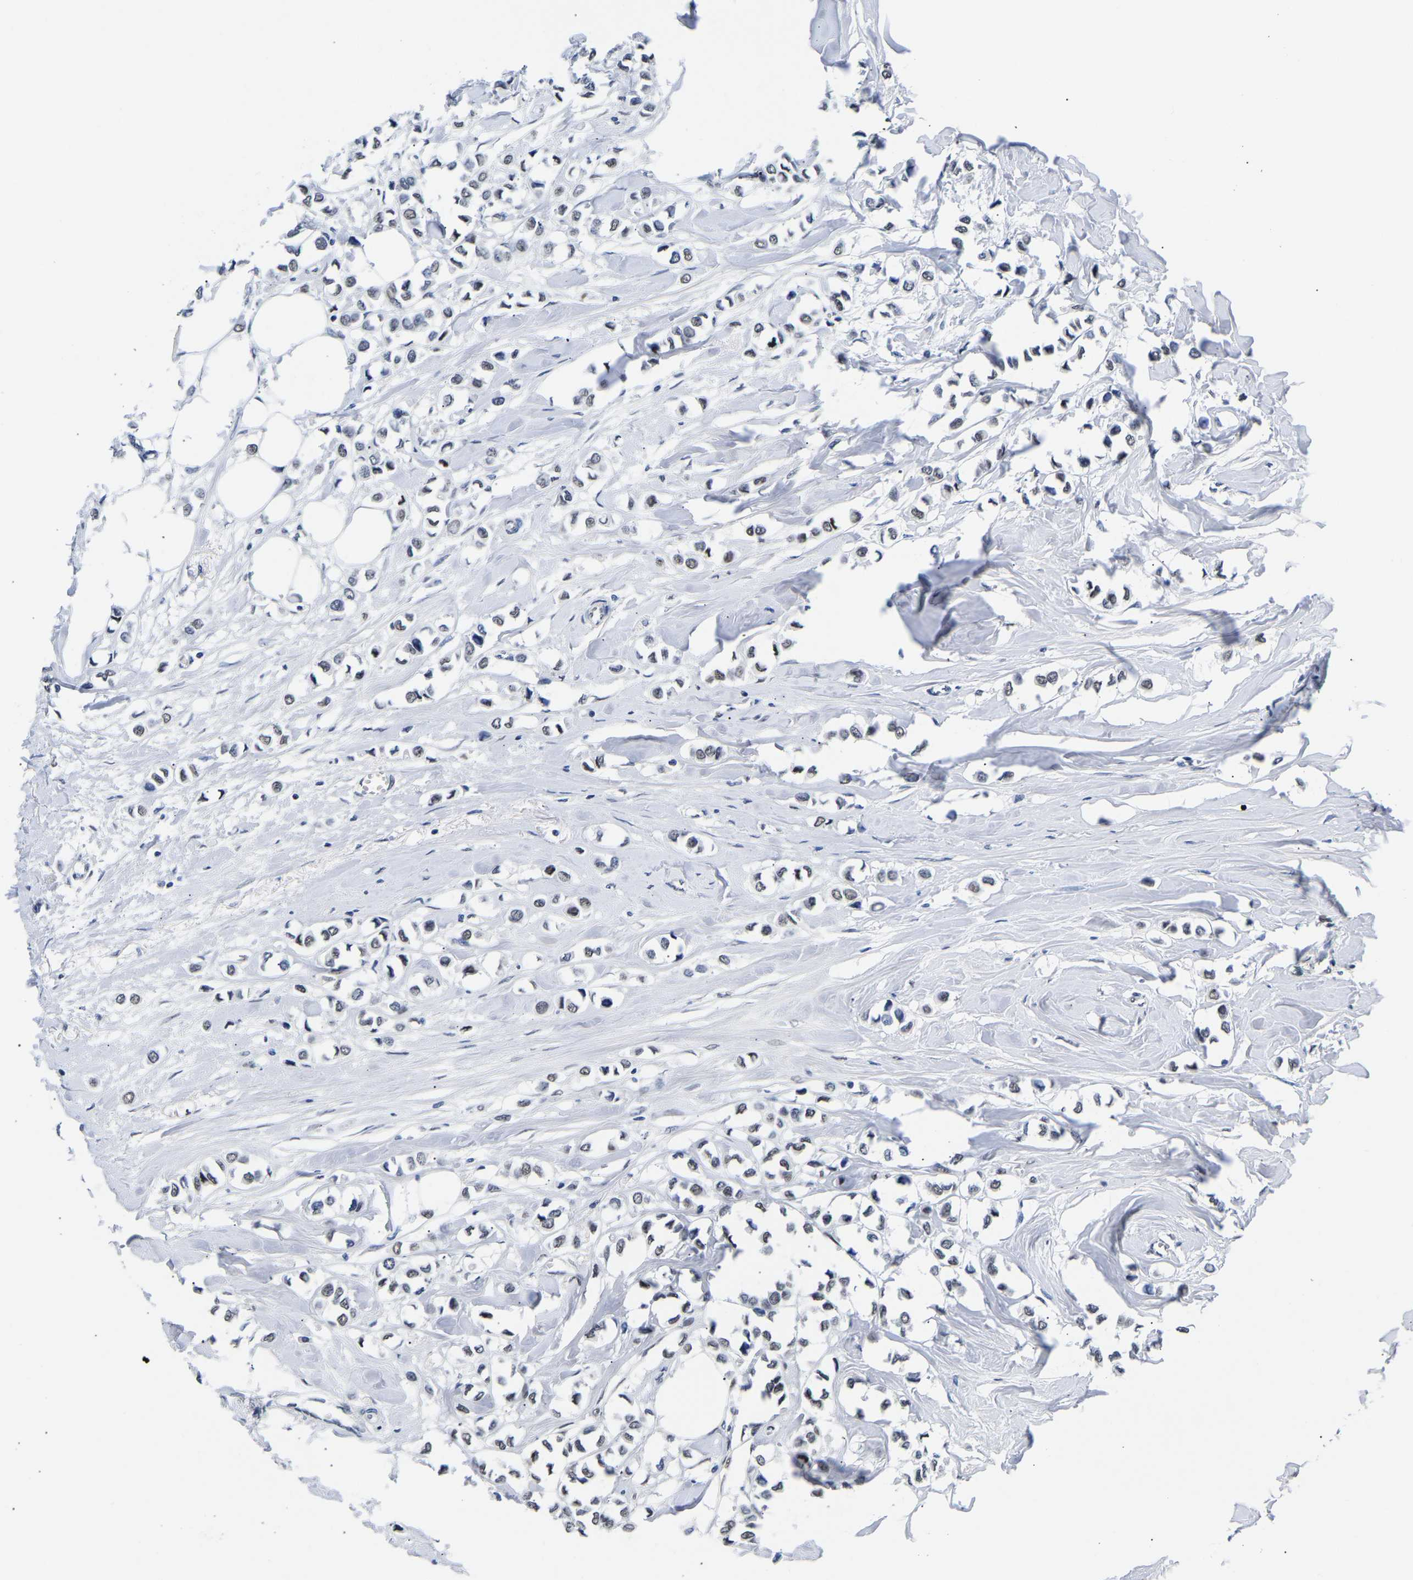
{"staining": {"intensity": "weak", "quantity": "<25%", "location": "nuclear"}, "tissue": "breast cancer", "cell_type": "Tumor cells", "image_type": "cancer", "snomed": [{"axis": "morphology", "description": "Lobular carcinoma"}, {"axis": "topography", "description": "Breast"}], "caption": "Human breast cancer (lobular carcinoma) stained for a protein using immunohistochemistry displays no positivity in tumor cells.", "gene": "PTRHD1", "patient": {"sex": "female", "age": 51}}